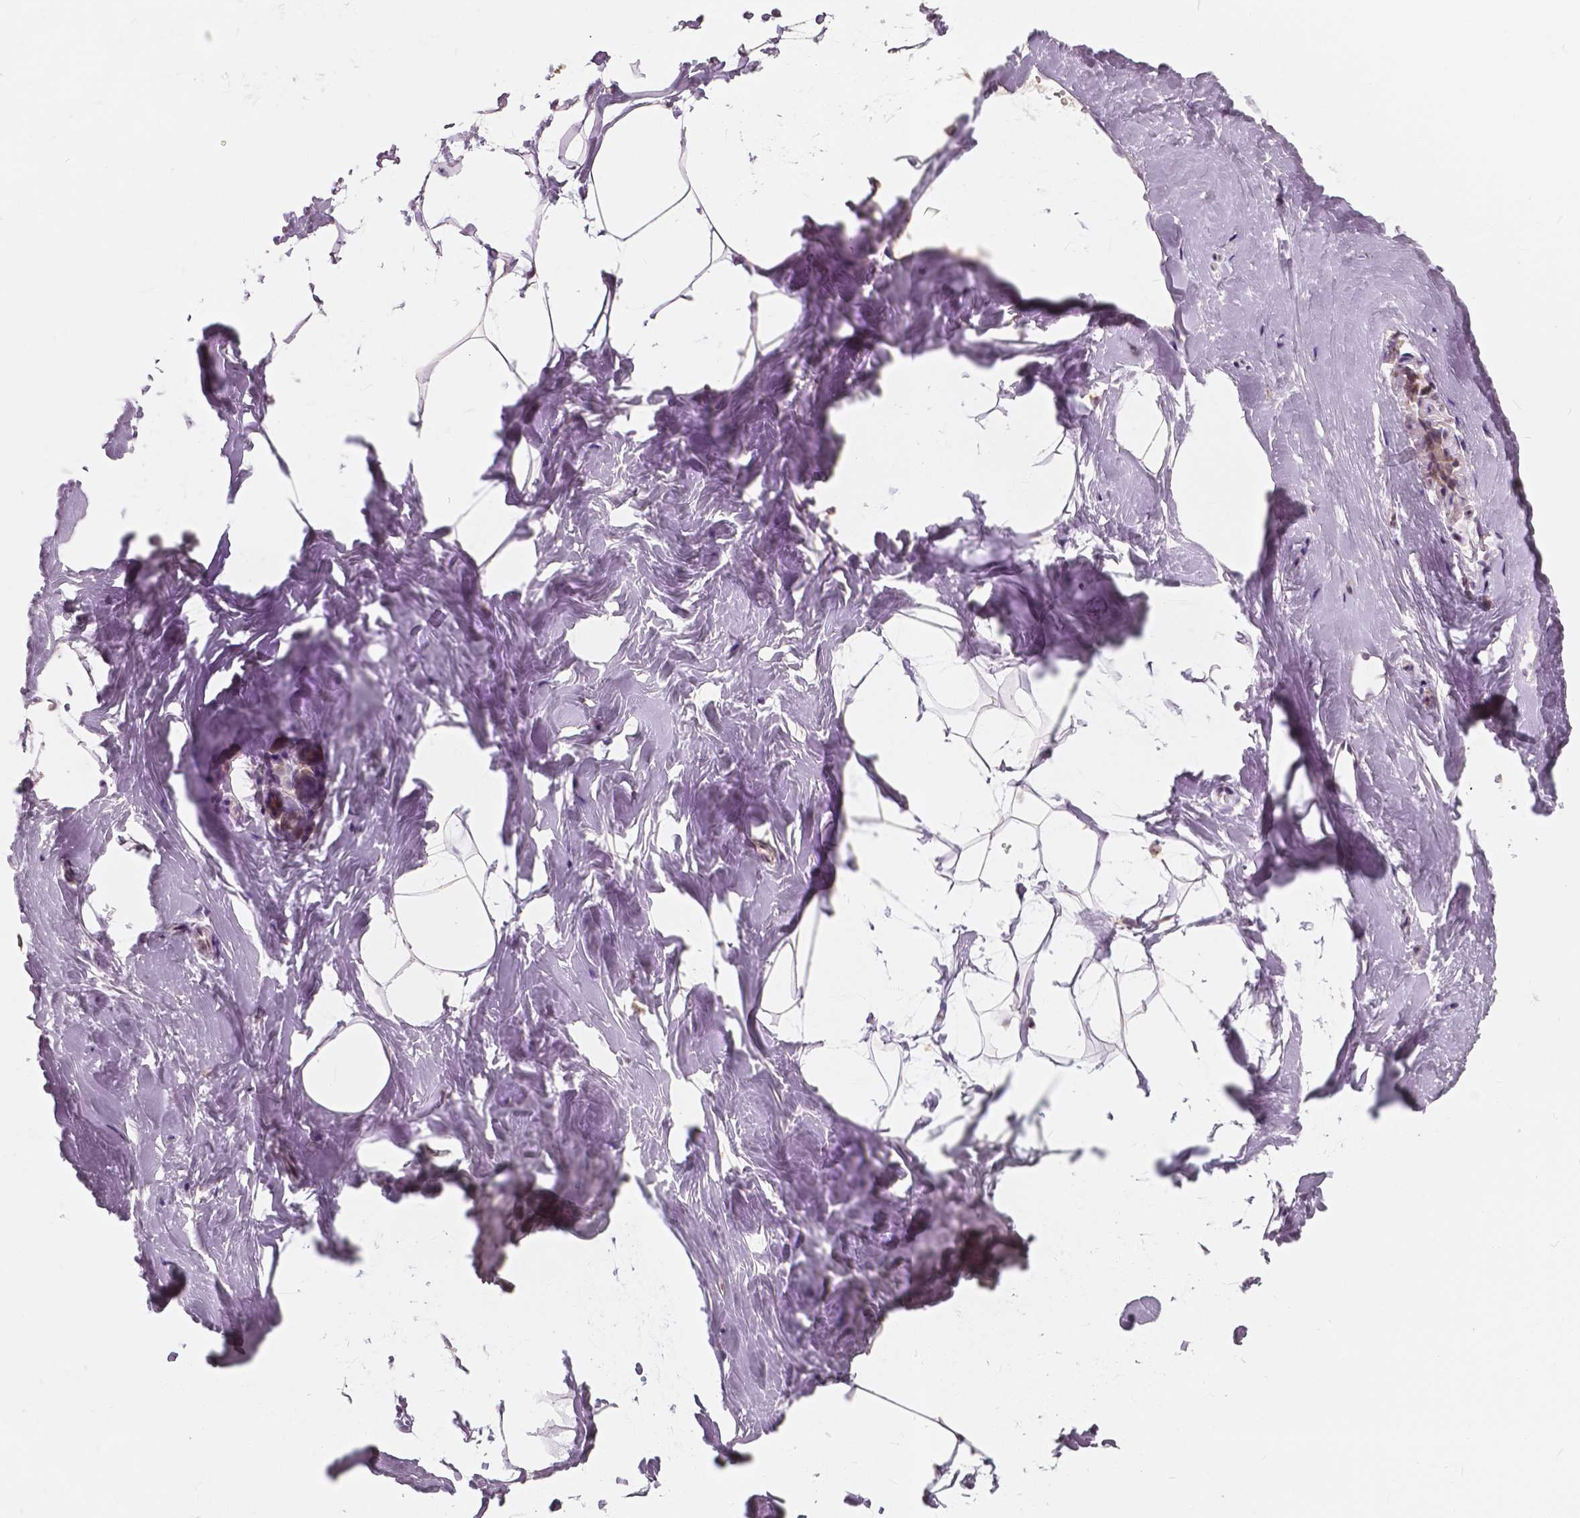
{"staining": {"intensity": "negative", "quantity": "none", "location": "none"}, "tissue": "breast", "cell_type": "Adipocytes", "image_type": "normal", "snomed": [{"axis": "morphology", "description": "Normal tissue, NOS"}, {"axis": "topography", "description": "Breast"}], "caption": "An immunohistochemistry micrograph of unremarkable breast is shown. There is no staining in adipocytes of breast.", "gene": "SAT2", "patient": {"sex": "female", "age": 32}}